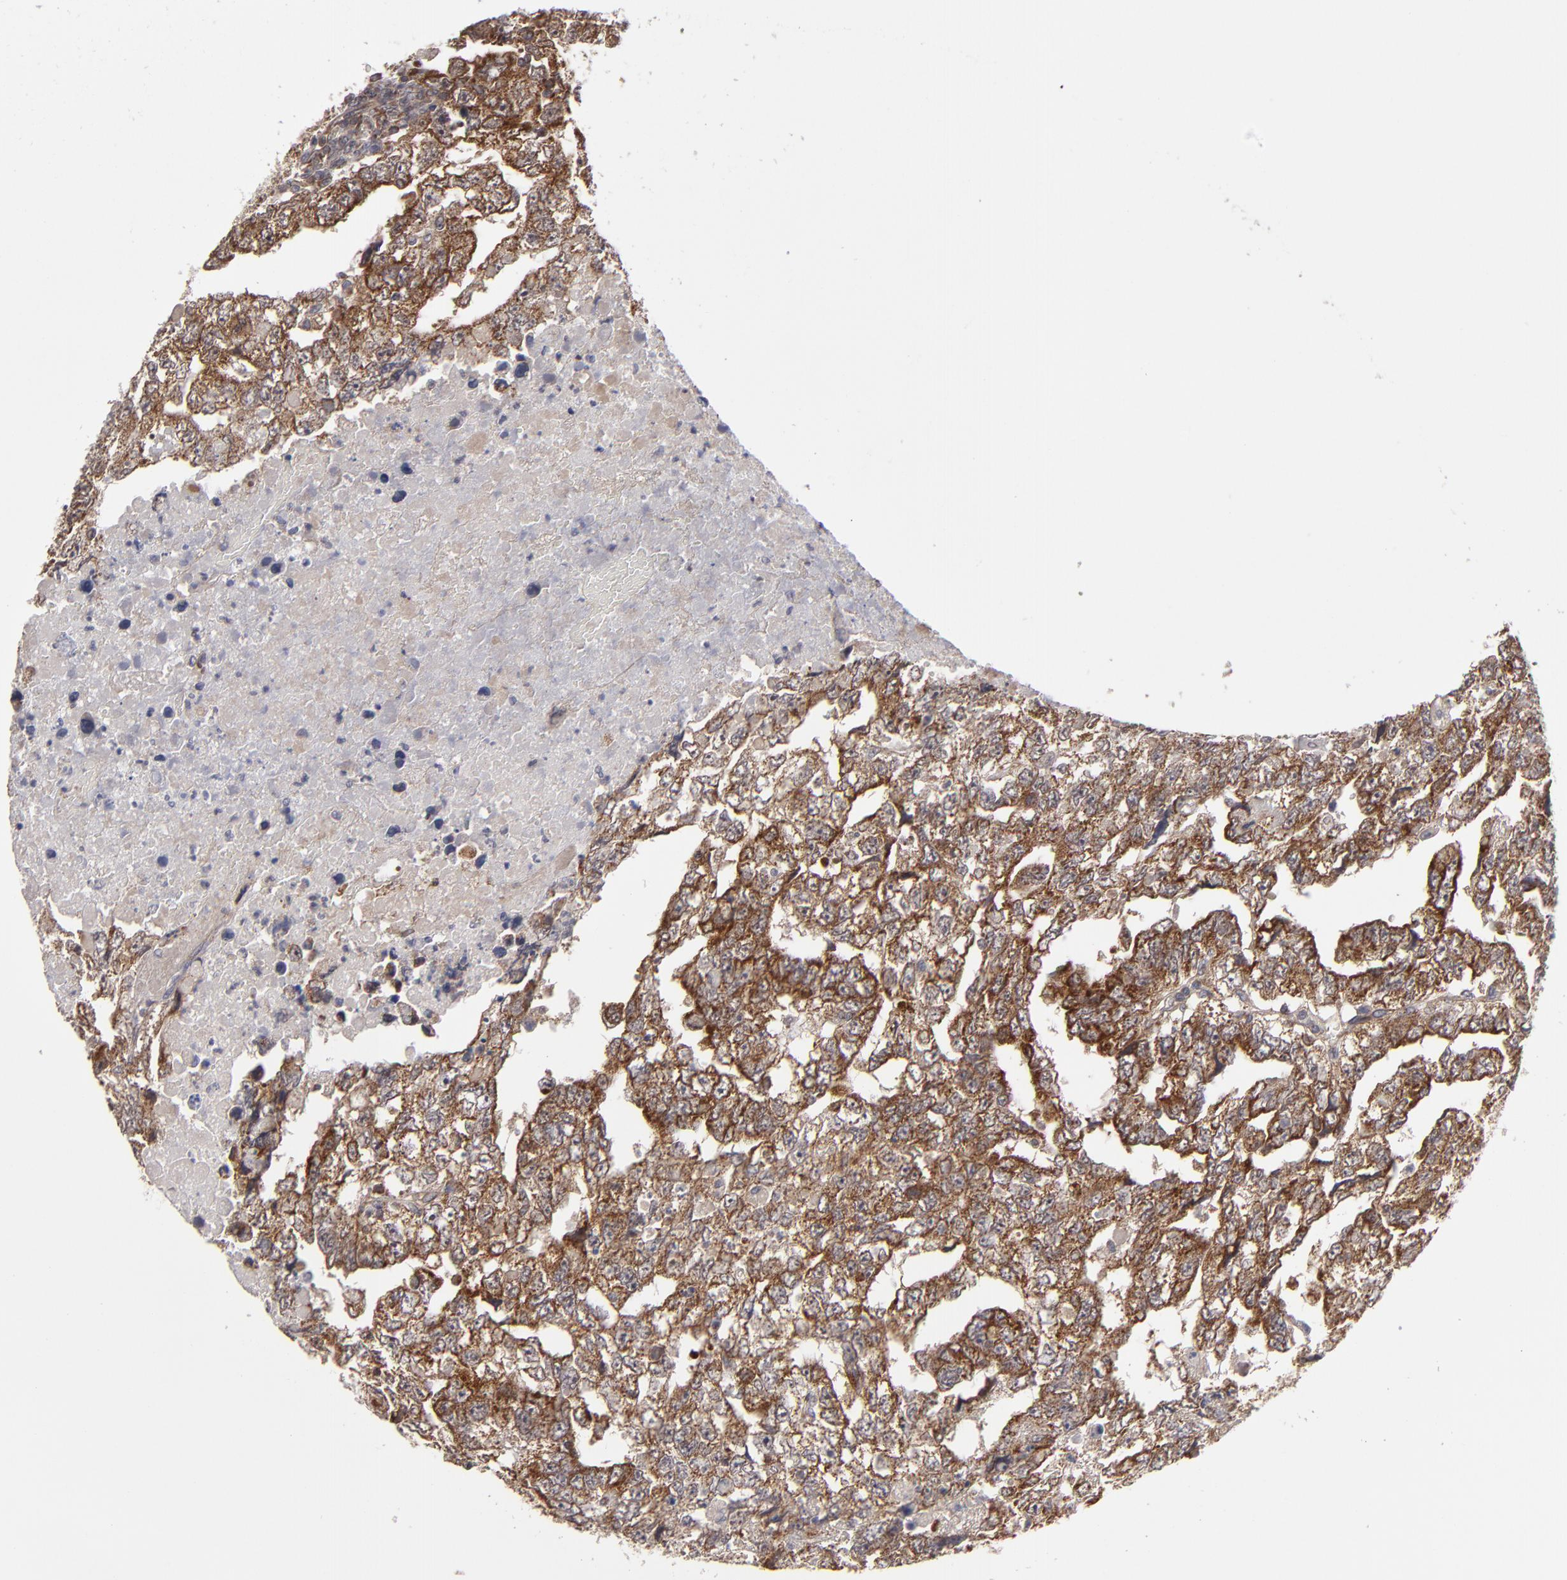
{"staining": {"intensity": "strong", "quantity": ">75%", "location": "cytoplasmic/membranous"}, "tissue": "testis cancer", "cell_type": "Tumor cells", "image_type": "cancer", "snomed": [{"axis": "morphology", "description": "Carcinoma, Embryonal, NOS"}, {"axis": "topography", "description": "Testis"}], "caption": "Testis cancer tissue shows strong cytoplasmic/membranous staining in approximately >75% of tumor cells", "gene": "GLCCI1", "patient": {"sex": "male", "age": 36}}